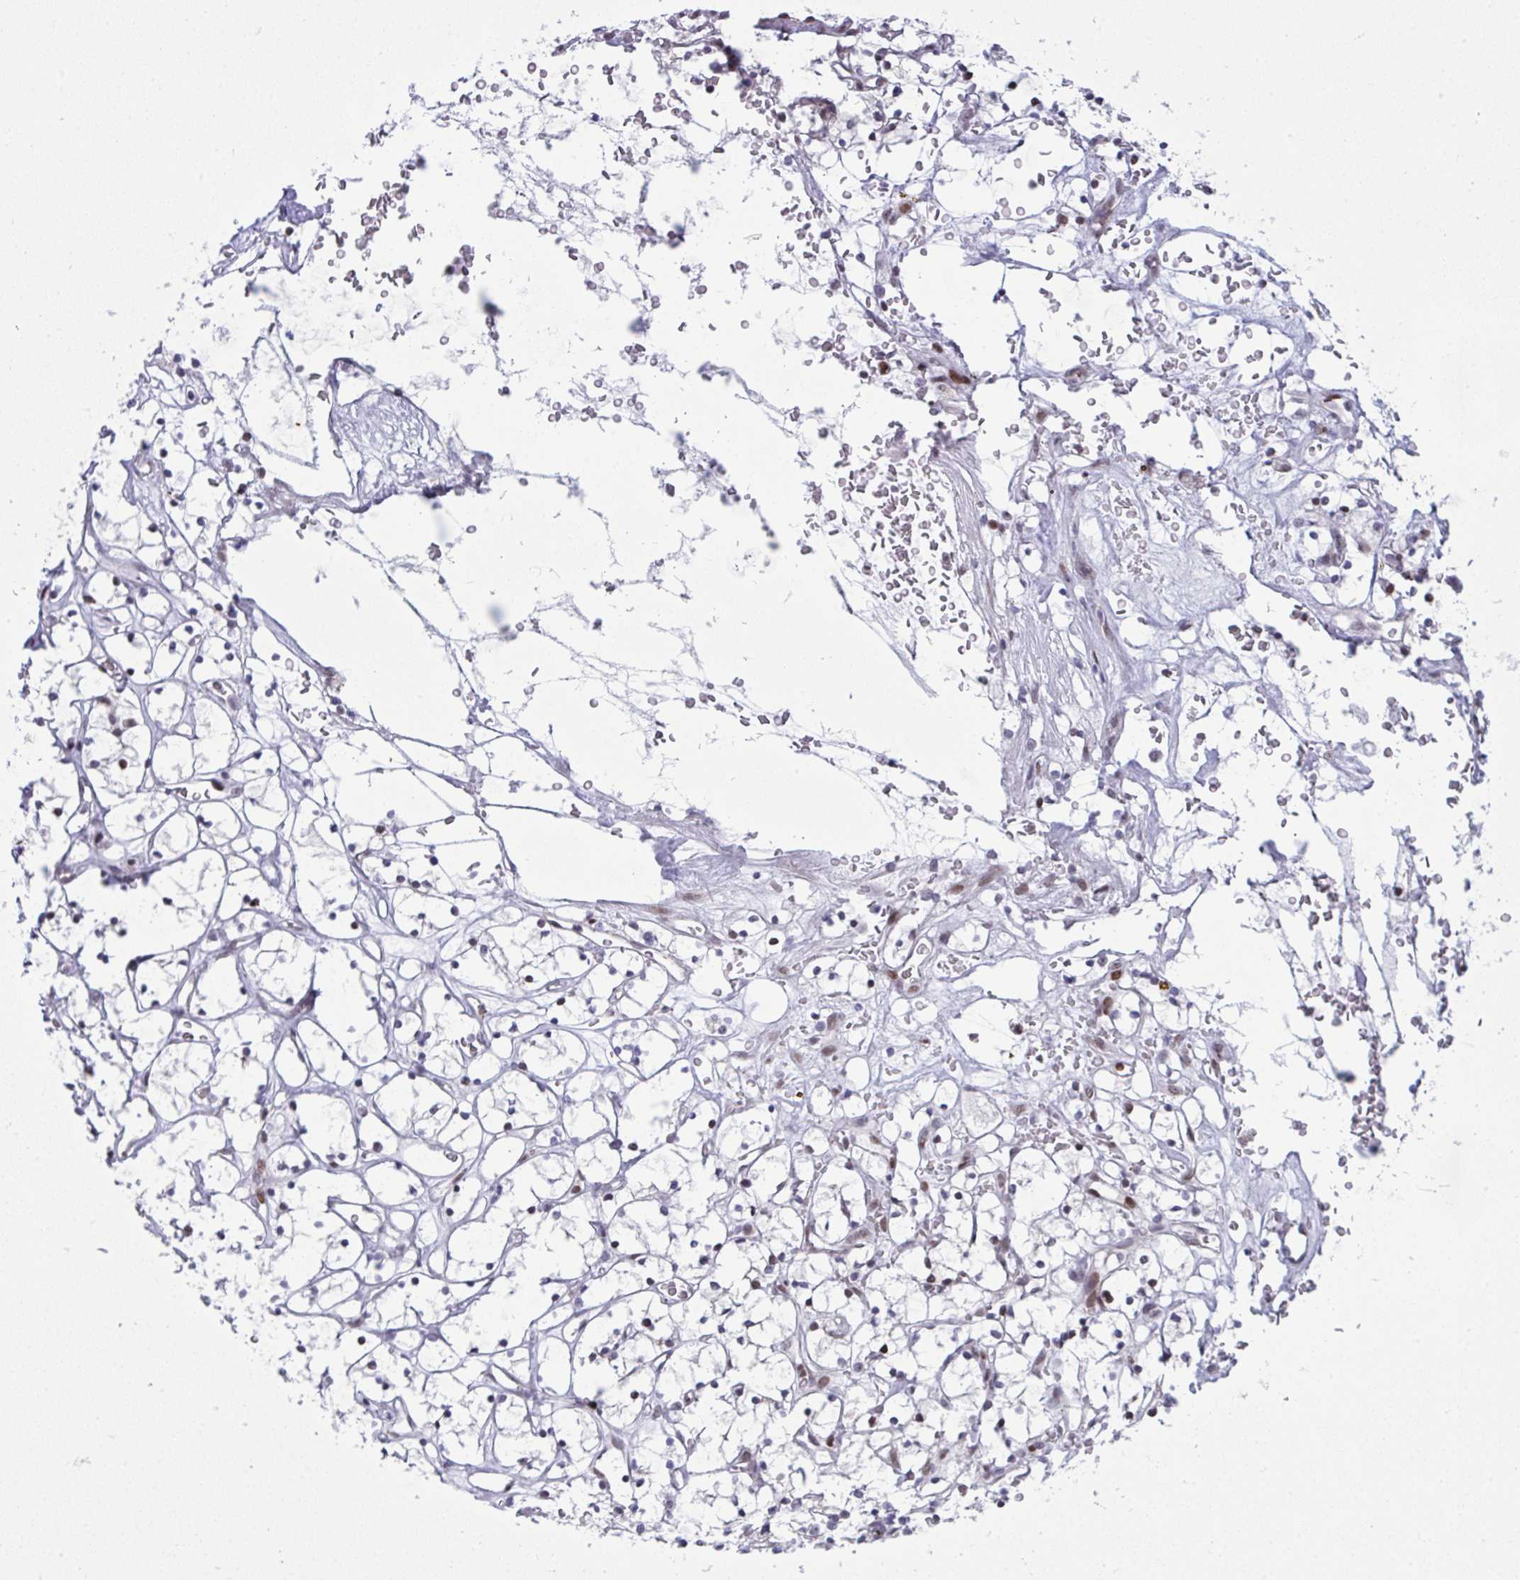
{"staining": {"intensity": "negative", "quantity": "none", "location": "none"}, "tissue": "renal cancer", "cell_type": "Tumor cells", "image_type": "cancer", "snomed": [{"axis": "morphology", "description": "Adenocarcinoma, NOS"}, {"axis": "topography", "description": "Kidney"}], "caption": "Renal adenocarcinoma was stained to show a protein in brown. There is no significant staining in tumor cells. (Stains: DAB IHC with hematoxylin counter stain, Microscopy: brightfield microscopy at high magnification).", "gene": "ZFHX3", "patient": {"sex": "female", "age": 64}}